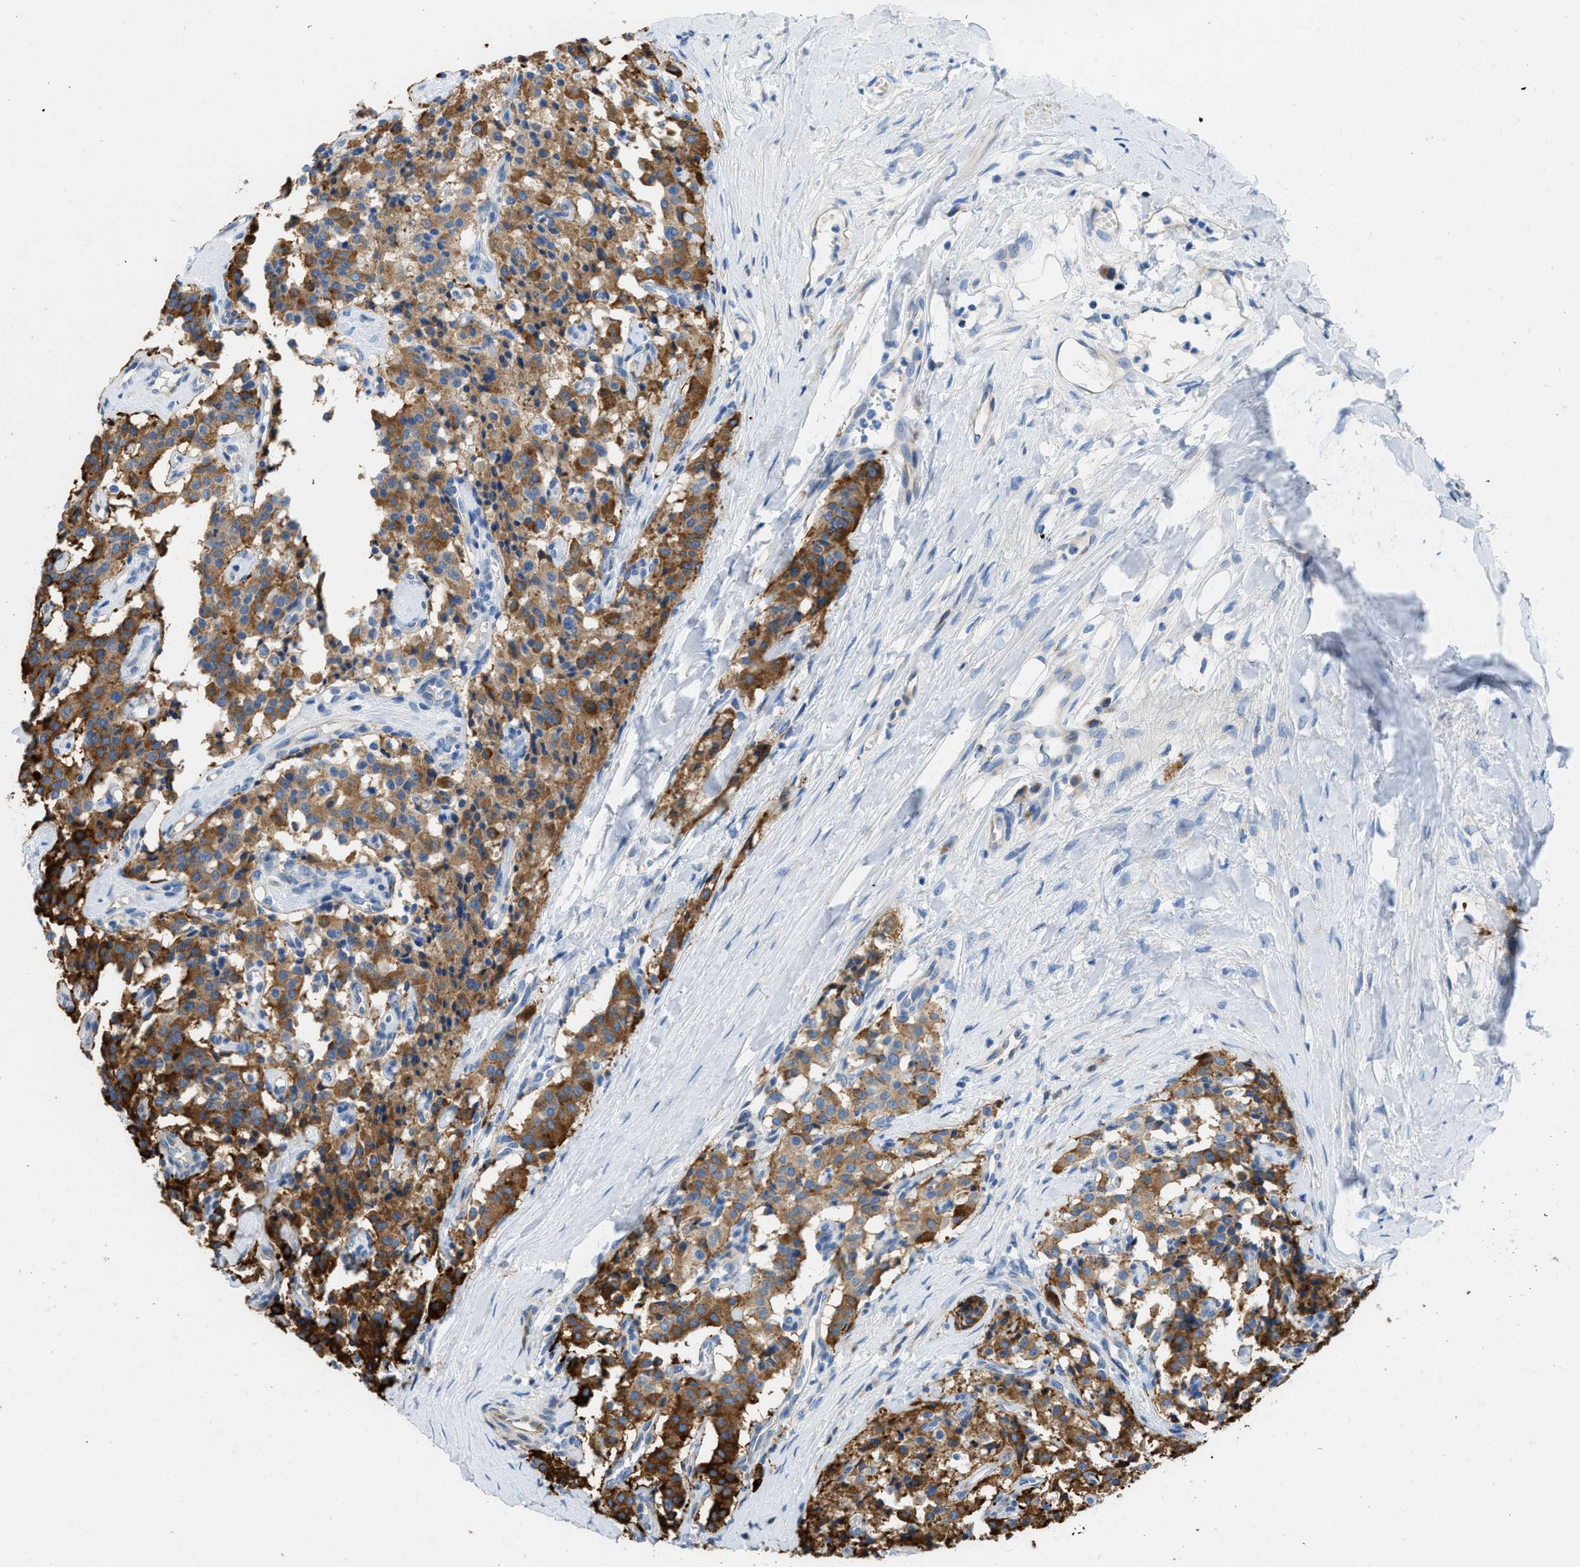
{"staining": {"intensity": "strong", "quantity": ">75%", "location": "cytoplasmic/membranous"}, "tissue": "carcinoid", "cell_type": "Tumor cells", "image_type": "cancer", "snomed": [{"axis": "morphology", "description": "Carcinoid, malignant, NOS"}, {"axis": "topography", "description": "Lung"}], "caption": "Immunohistochemical staining of carcinoid displays high levels of strong cytoplasmic/membranous protein positivity in approximately >75% of tumor cells. (DAB (3,3'-diaminobenzidine) IHC, brown staining for protein, blue staining for nuclei).", "gene": "TMEM248", "patient": {"sex": "male", "age": 30}}